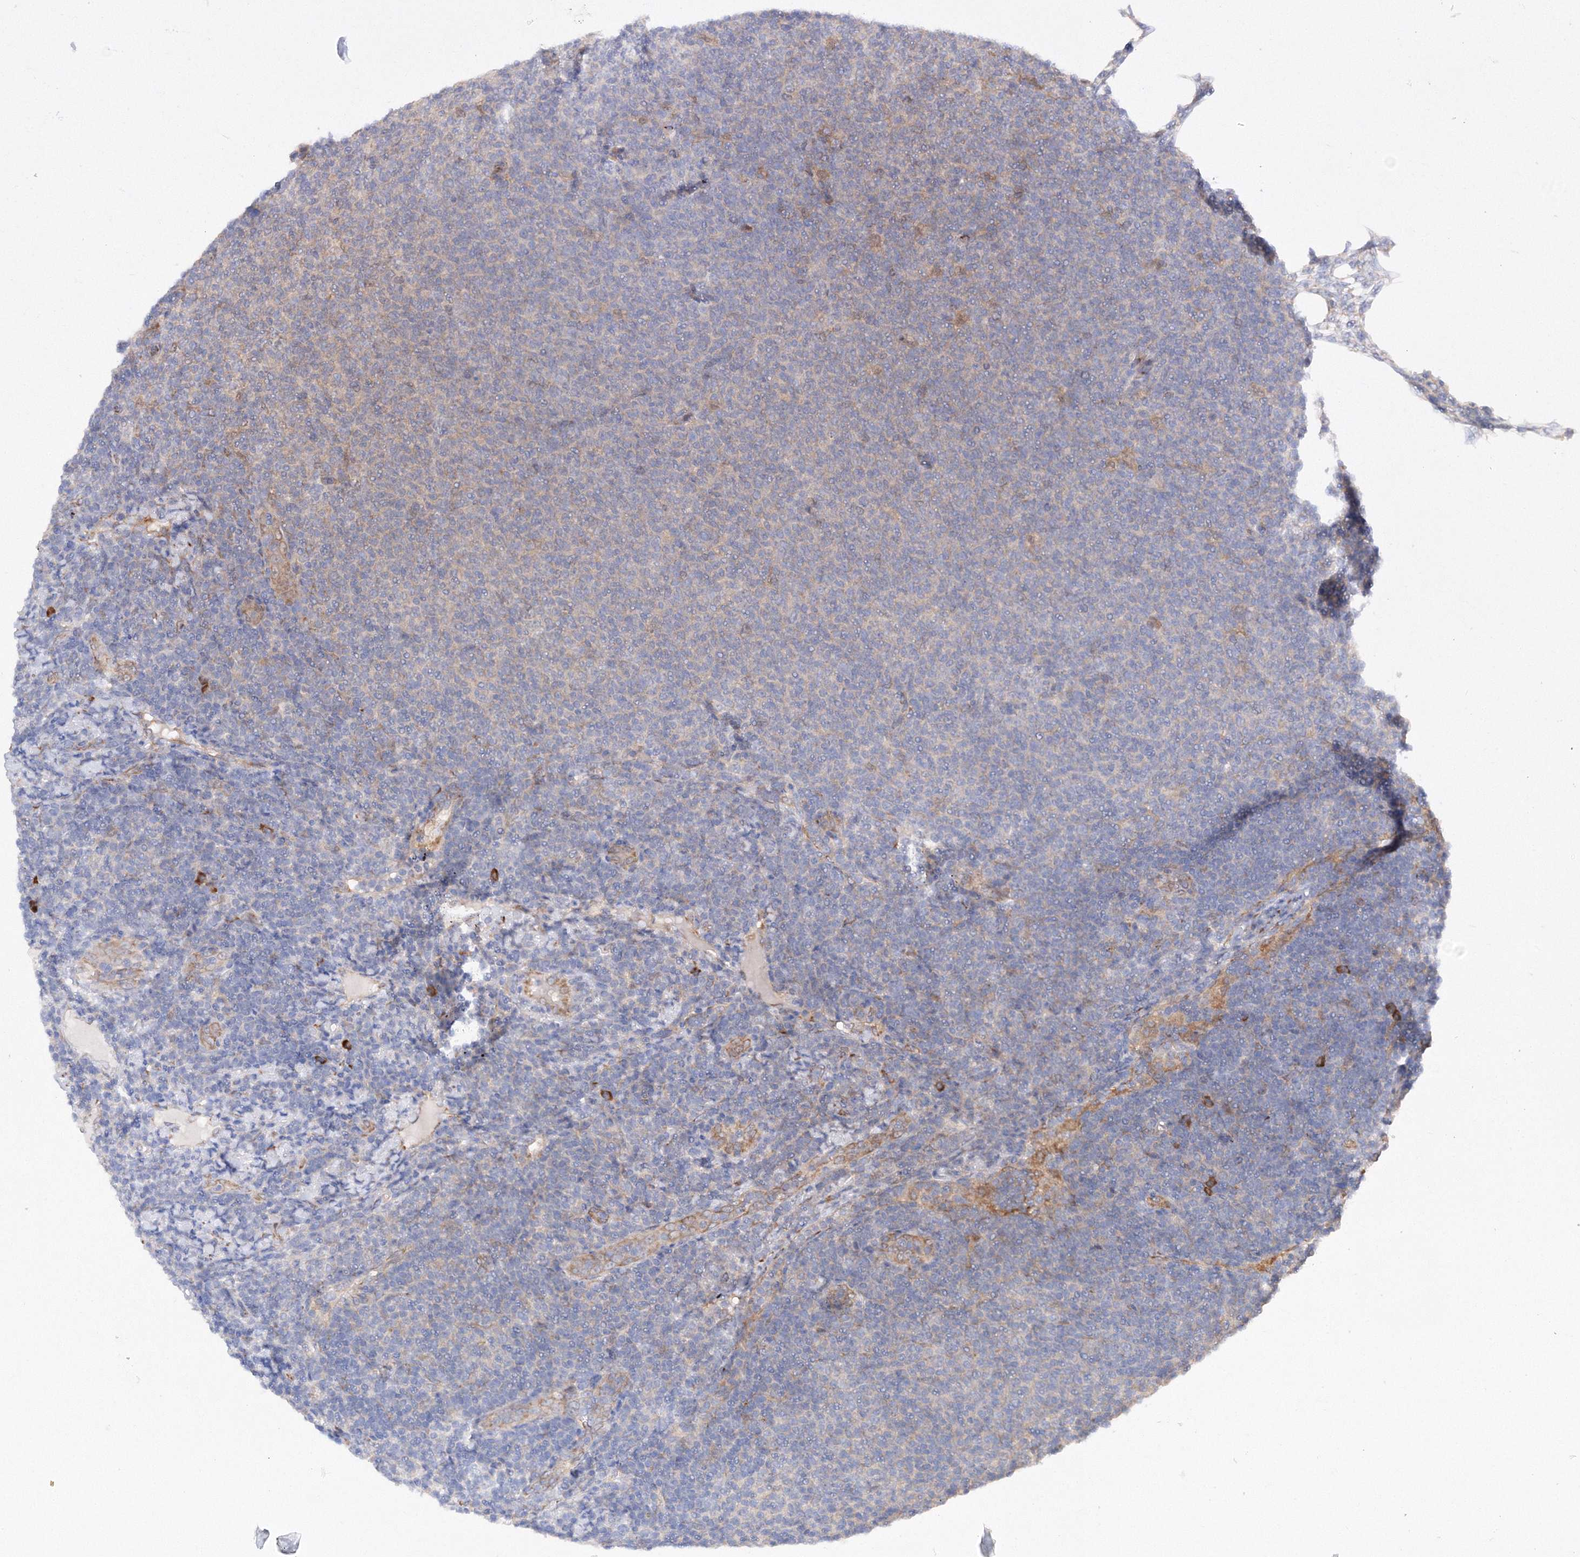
{"staining": {"intensity": "negative", "quantity": "none", "location": "none"}, "tissue": "lymphoma", "cell_type": "Tumor cells", "image_type": "cancer", "snomed": [{"axis": "morphology", "description": "Malignant lymphoma, non-Hodgkin's type, Low grade"}, {"axis": "topography", "description": "Lymph node"}], "caption": "This is a photomicrograph of immunohistochemistry (IHC) staining of lymphoma, which shows no positivity in tumor cells.", "gene": "DIS3L2", "patient": {"sex": "male", "age": 66}}